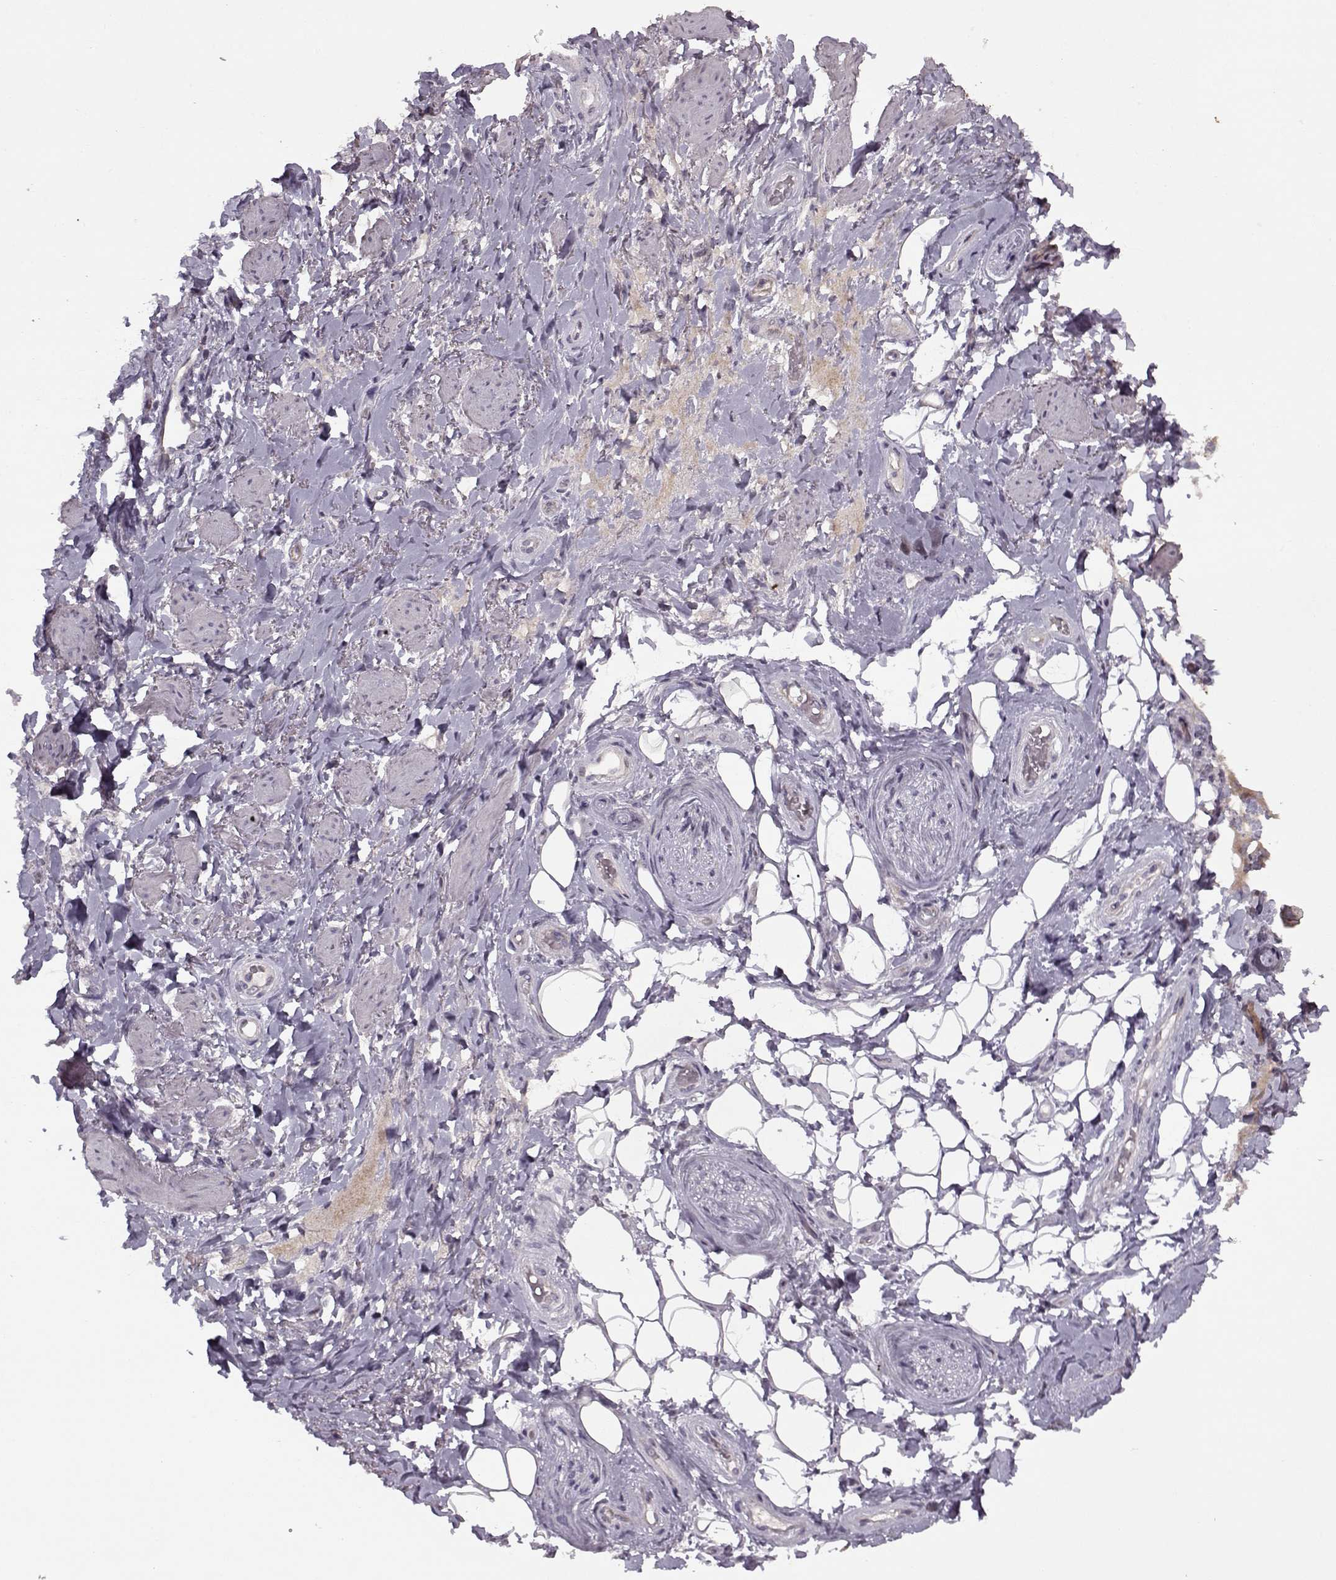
{"staining": {"intensity": "negative", "quantity": "none", "location": "none"}, "tissue": "adipose tissue", "cell_type": "Adipocytes", "image_type": "normal", "snomed": [{"axis": "morphology", "description": "Normal tissue, NOS"}, {"axis": "topography", "description": "Anal"}, {"axis": "topography", "description": "Peripheral nerve tissue"}], "caption": "DAB (3,3'-diaminobenzidine) immunohistochemical staining of unremarkable adipose tissue exhibits no significant positivity in adipocytes.", "gene": "KRT9", "patient": {"sex": "male", "age": 53}}